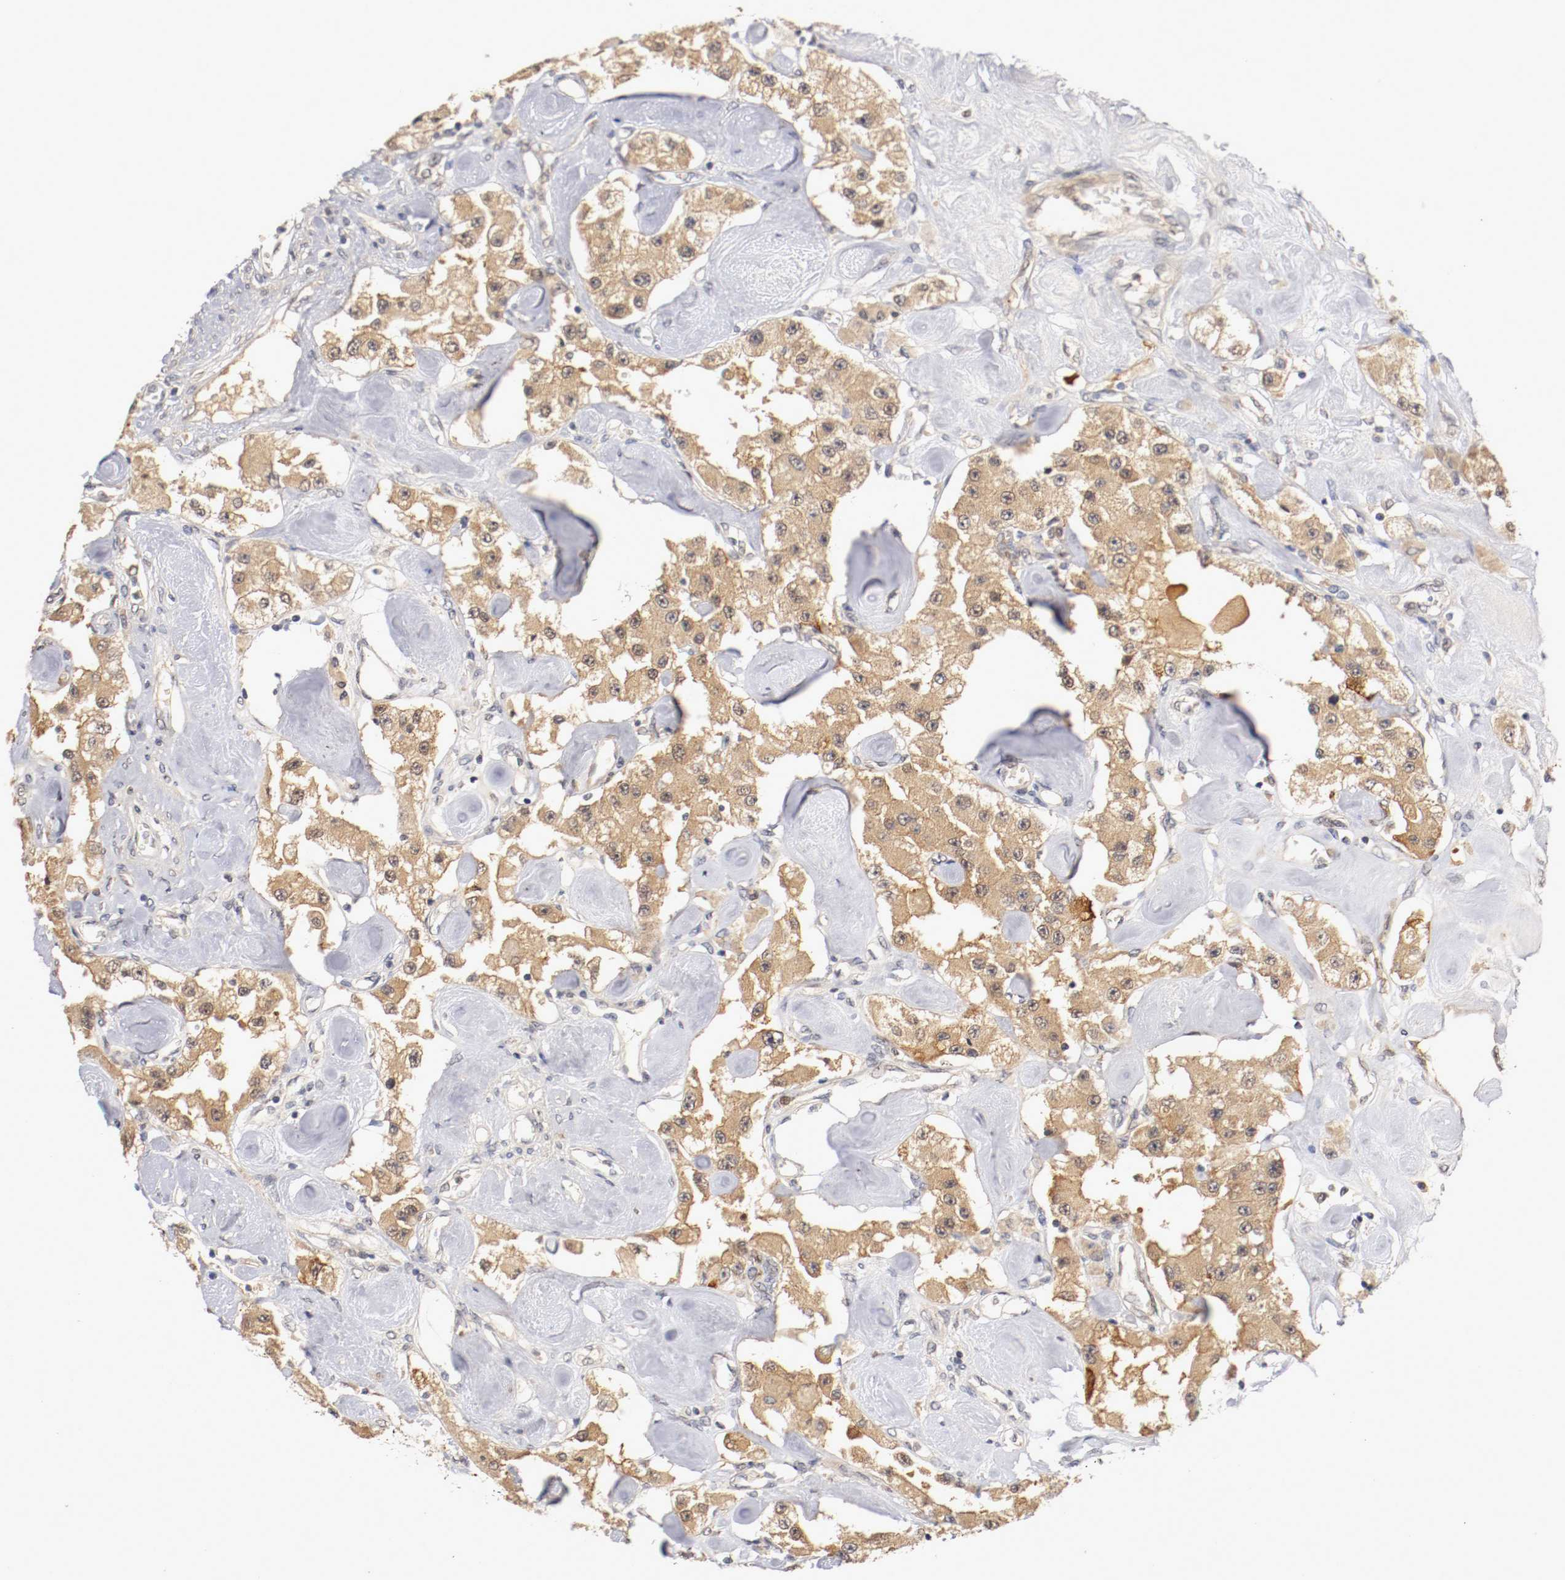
{"staining": {"intensity": "weak", "quantity": ">75%", "location": "cytoplasmic/membranous,nuclear"}, "tissue": "carcinoid", "cell_type": "Tumor cells", "image_type": "cancer", "snomed": [{"axis": "morphology", "description": "Carcinoid, malignant, NOS"}, {"axis": "topography", "description": "Pancreas"}], "caption": "IHC photomicrograph of neoplastic tissue: human carcinoid stained using IHC reveals low levels of weak protein expression localized specifically in the cytoplasmic/membranous and nuclear of tumor cells, appearing as a cytoplasmic/membranous and nuclear brown color.", "gene": "DNMT3B", "patient": {"sex": "male", "age": 41}}